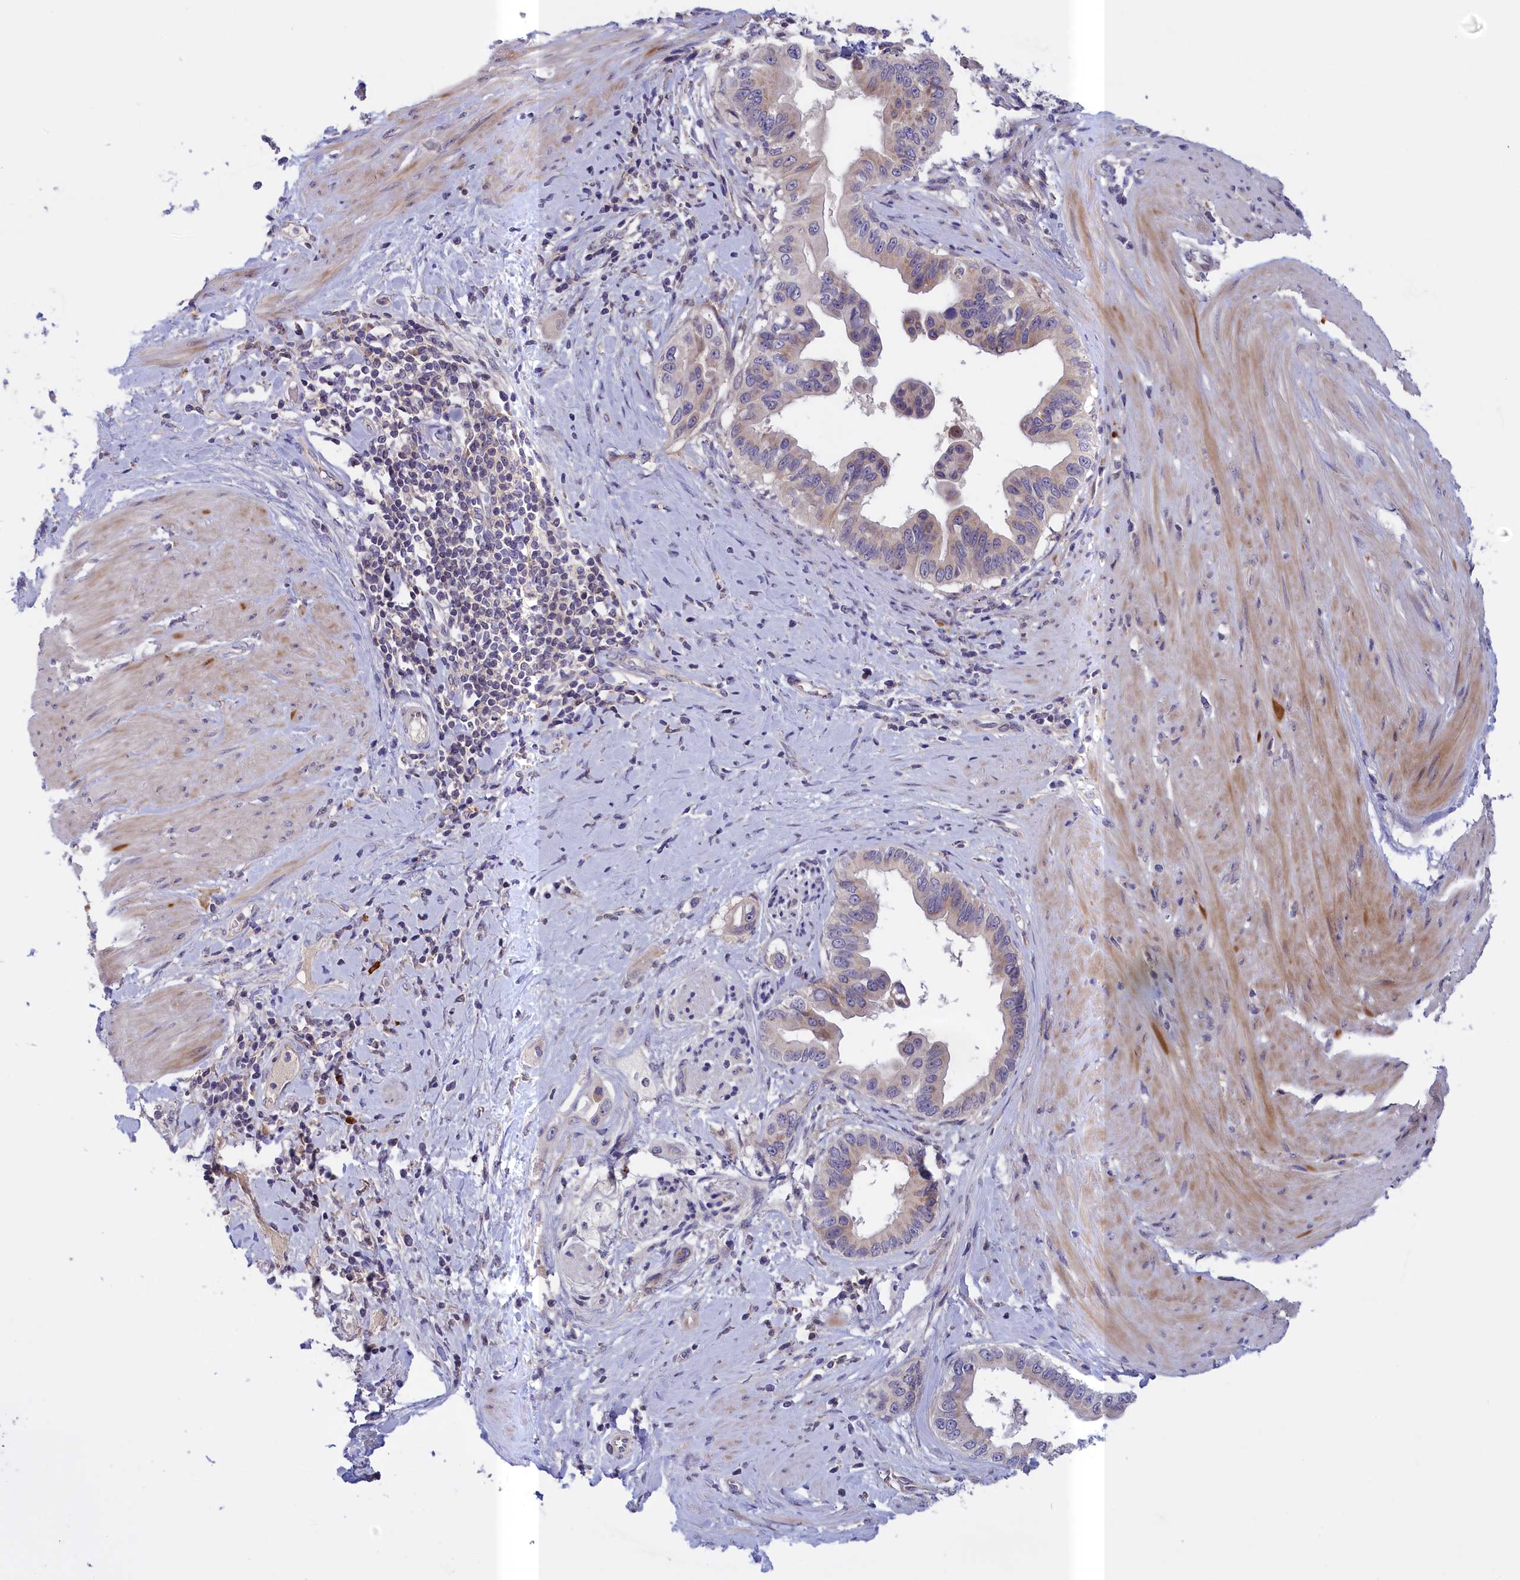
{"staining": {"intensity": "negative", "quantity": "none", "location": "none"}, "tissue": "pancreatic cancer", "cell_type": "Tumor cells", "image_type": "cancer", "snomed": [{"axis": "morphology", "description": "Adenocarcinoma, NOS"}, {"axis": "topography", "description": "Pancreas"}], "caption": "This is a micrograph of immunohistochemistry (IHC) staining of pancreatic adenocarcinoma, which shows no positivity in tumor cells.", "gene": "IGFALS", "patient": {"sex": "female", "age": 56}}